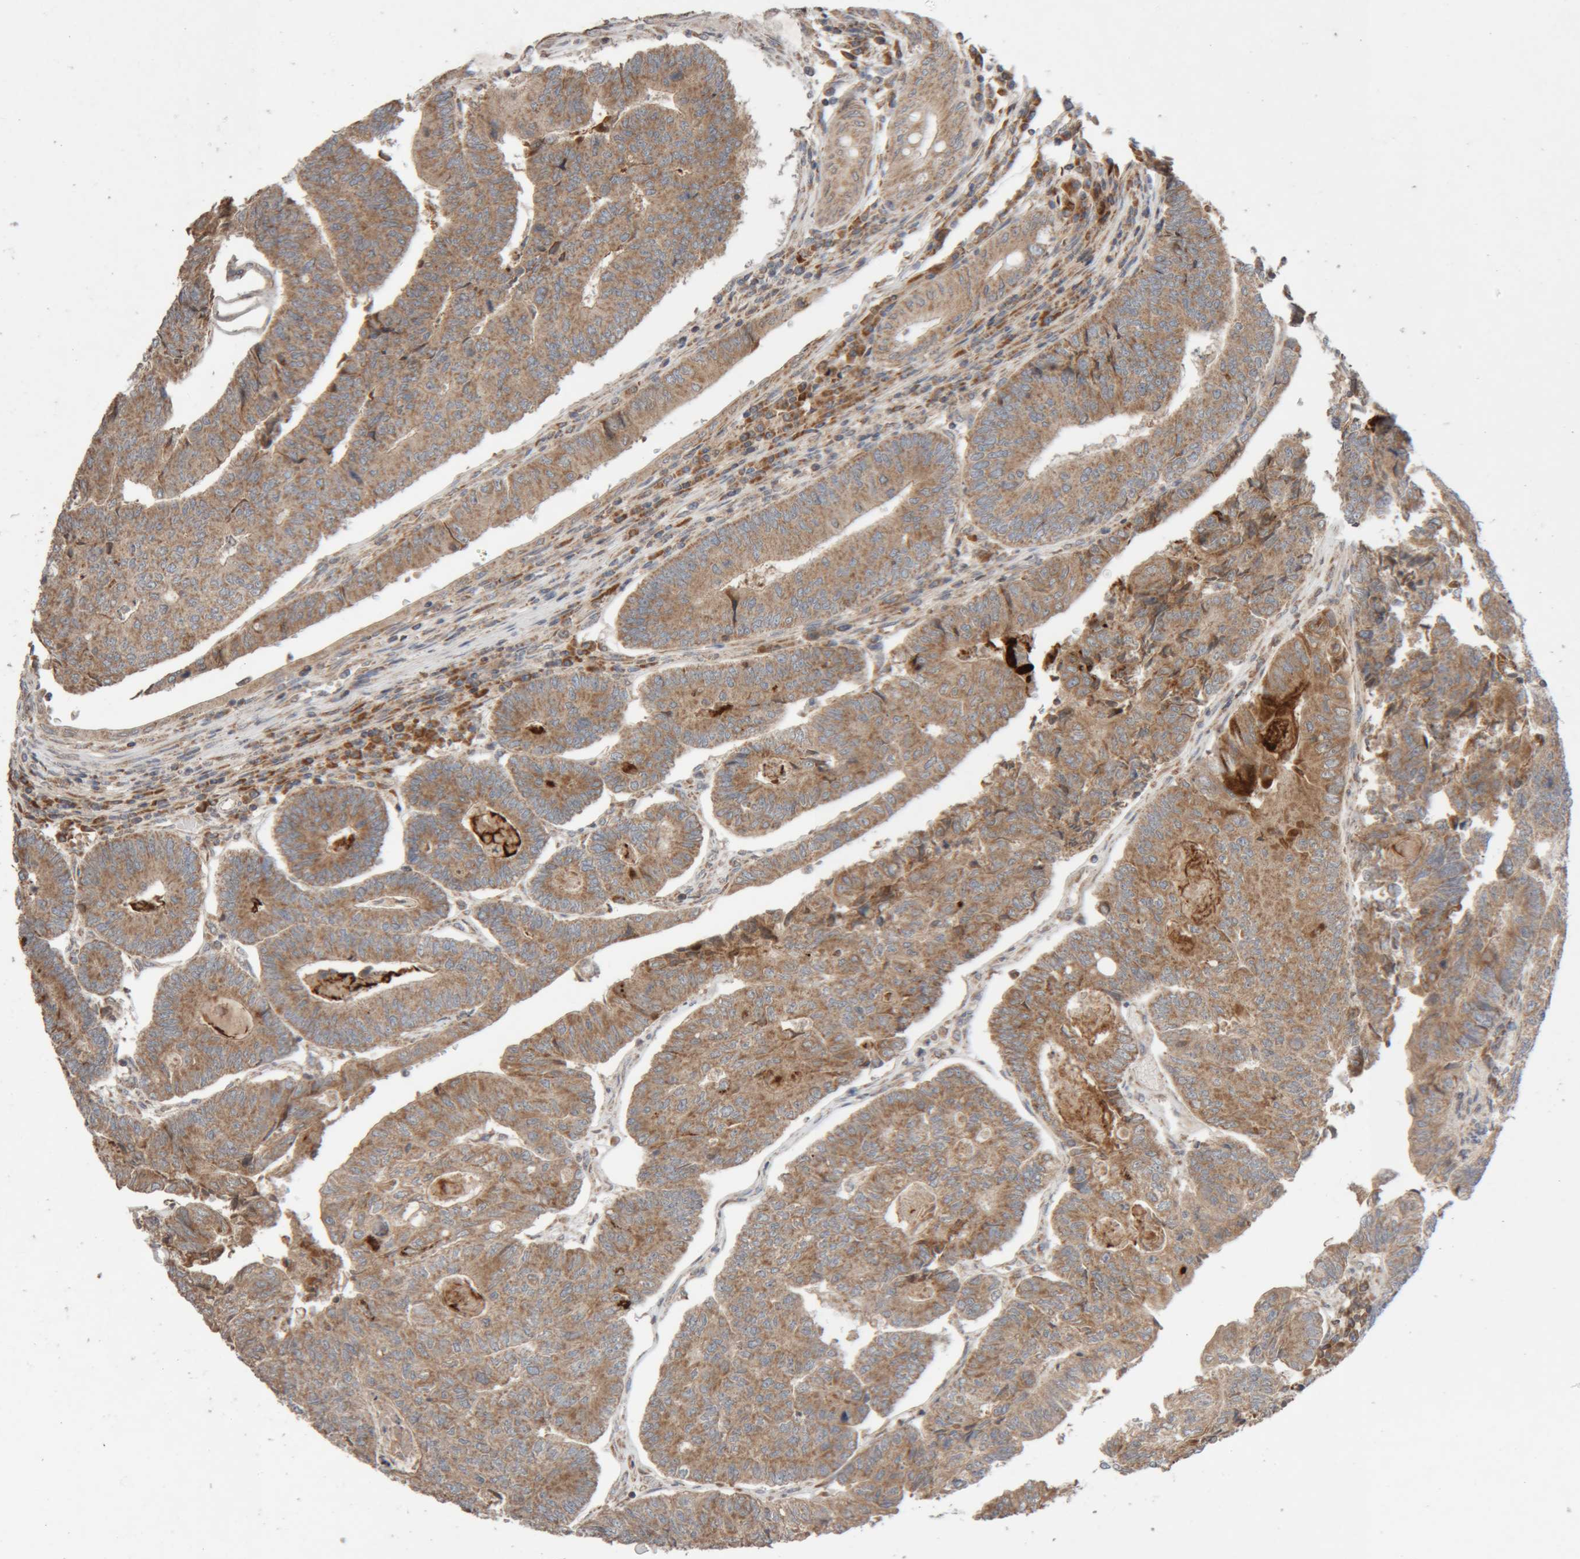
{"staining": {"intensity": "moderate", "quantity": ">75%", "location": "cytoplasmic/membranous"}, "tissue": "colorectal cancer", "cell_type": "Tumor cells", "image_type": "cancer", "snomed": [{"axis": "morphology", "description": "Adenocarcinoma, NOS"}, {"axis": "topography", "description": "Colon"}], "caption": "Adenocarcinoma (colorectal) tissue demonstrates moderate cytoplasmic/membranous staining in approximately >75% of tumor cells, visualized by immunohistochemistry.", "gene": "KIF21B", "patient": {"sex": "female", "age": 67}}